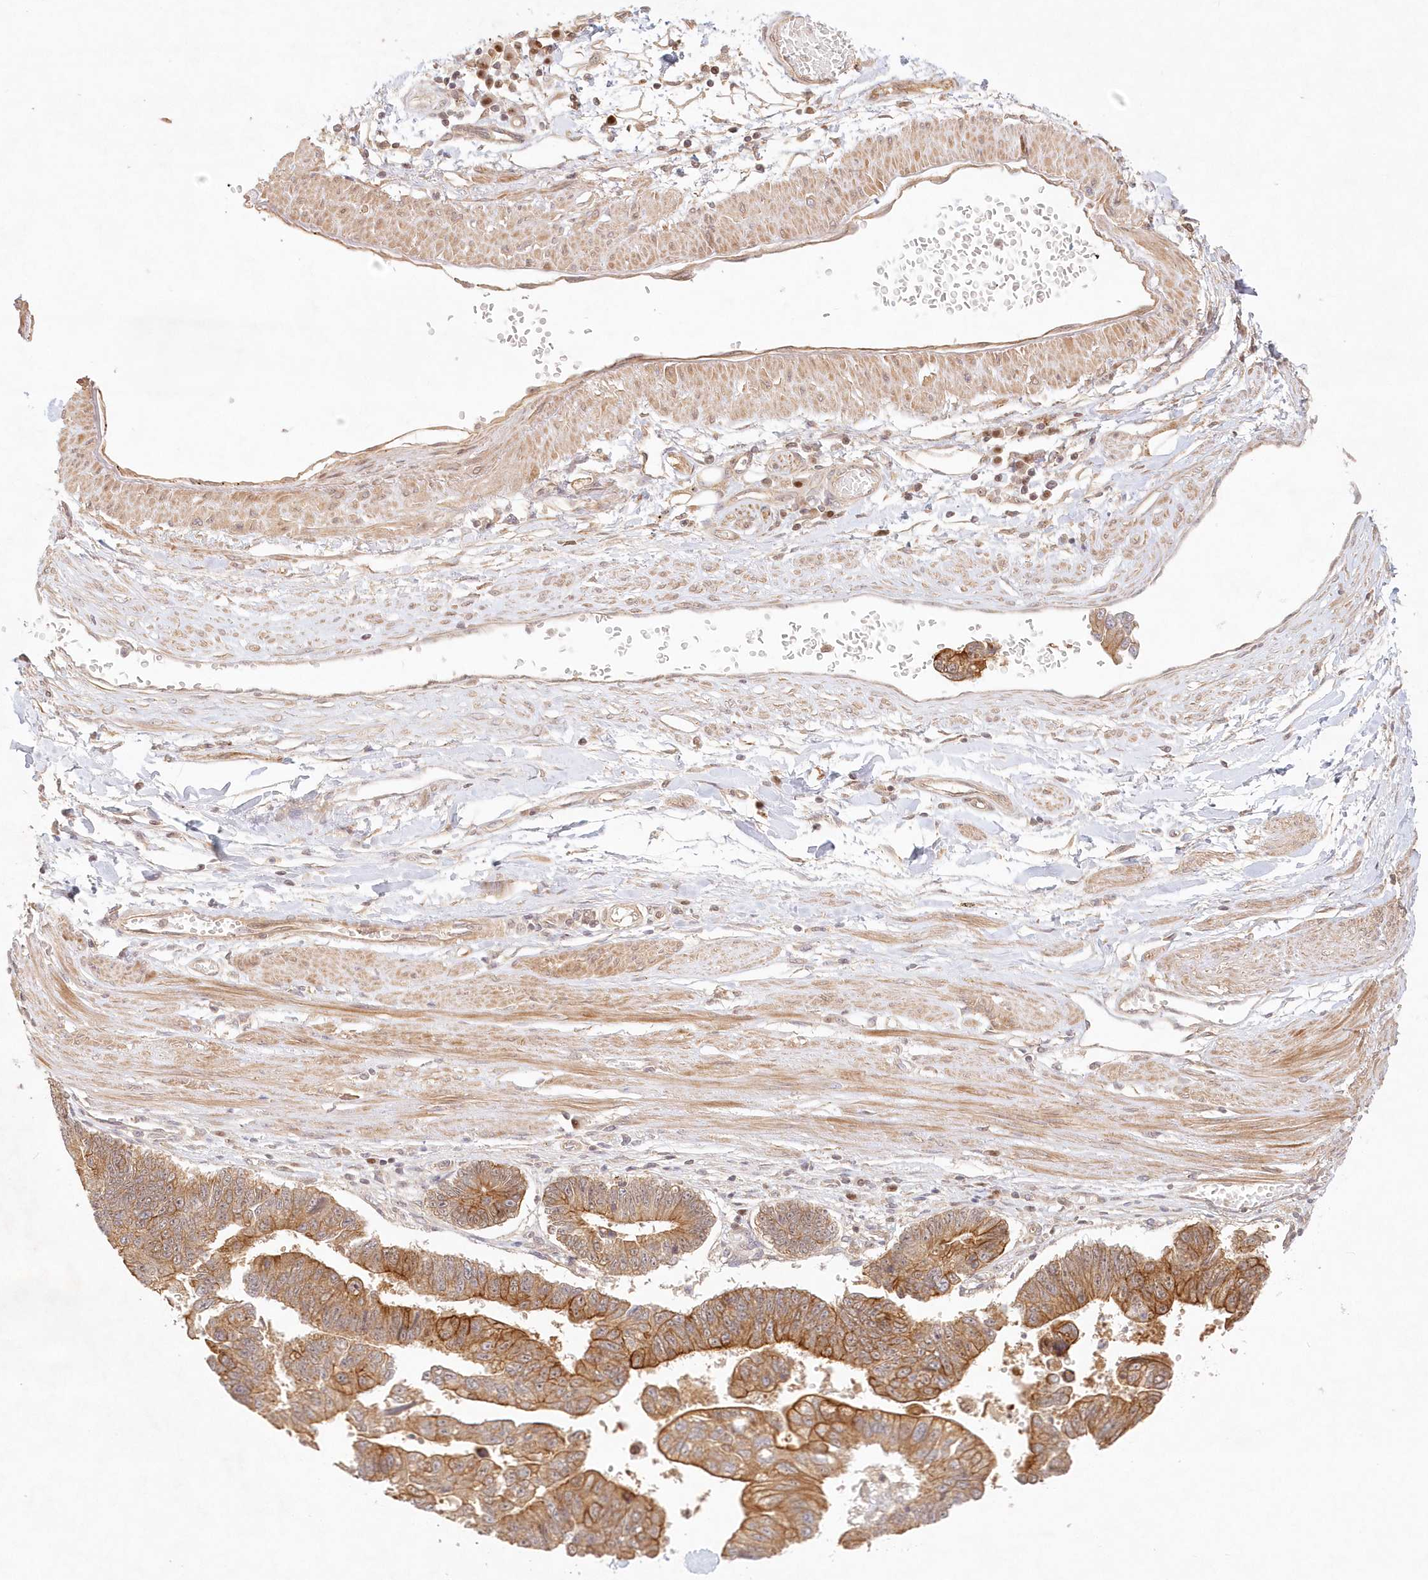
{"staining": {"intensity": "moderate", "quantity": ">75%", "location": "cytoplasmic/membranous"}, "tissue": "stomach cancer", "cell_type": "Tumor cells", "image_type": "cancer", "snomed": [{"axis": "morphology", "description": "Adenocarcinoma, NOS"}, {"axis": "topography", "description": "Stomach"}], "caption": "Protein expression analysis of stomach adenocarcinoma reveals moderate cytoplasmic/membranous positivity in approximately >75% of tumor cells.", "gene": "KIAA0232", "patient": {"sex": "male", "age": 59}}